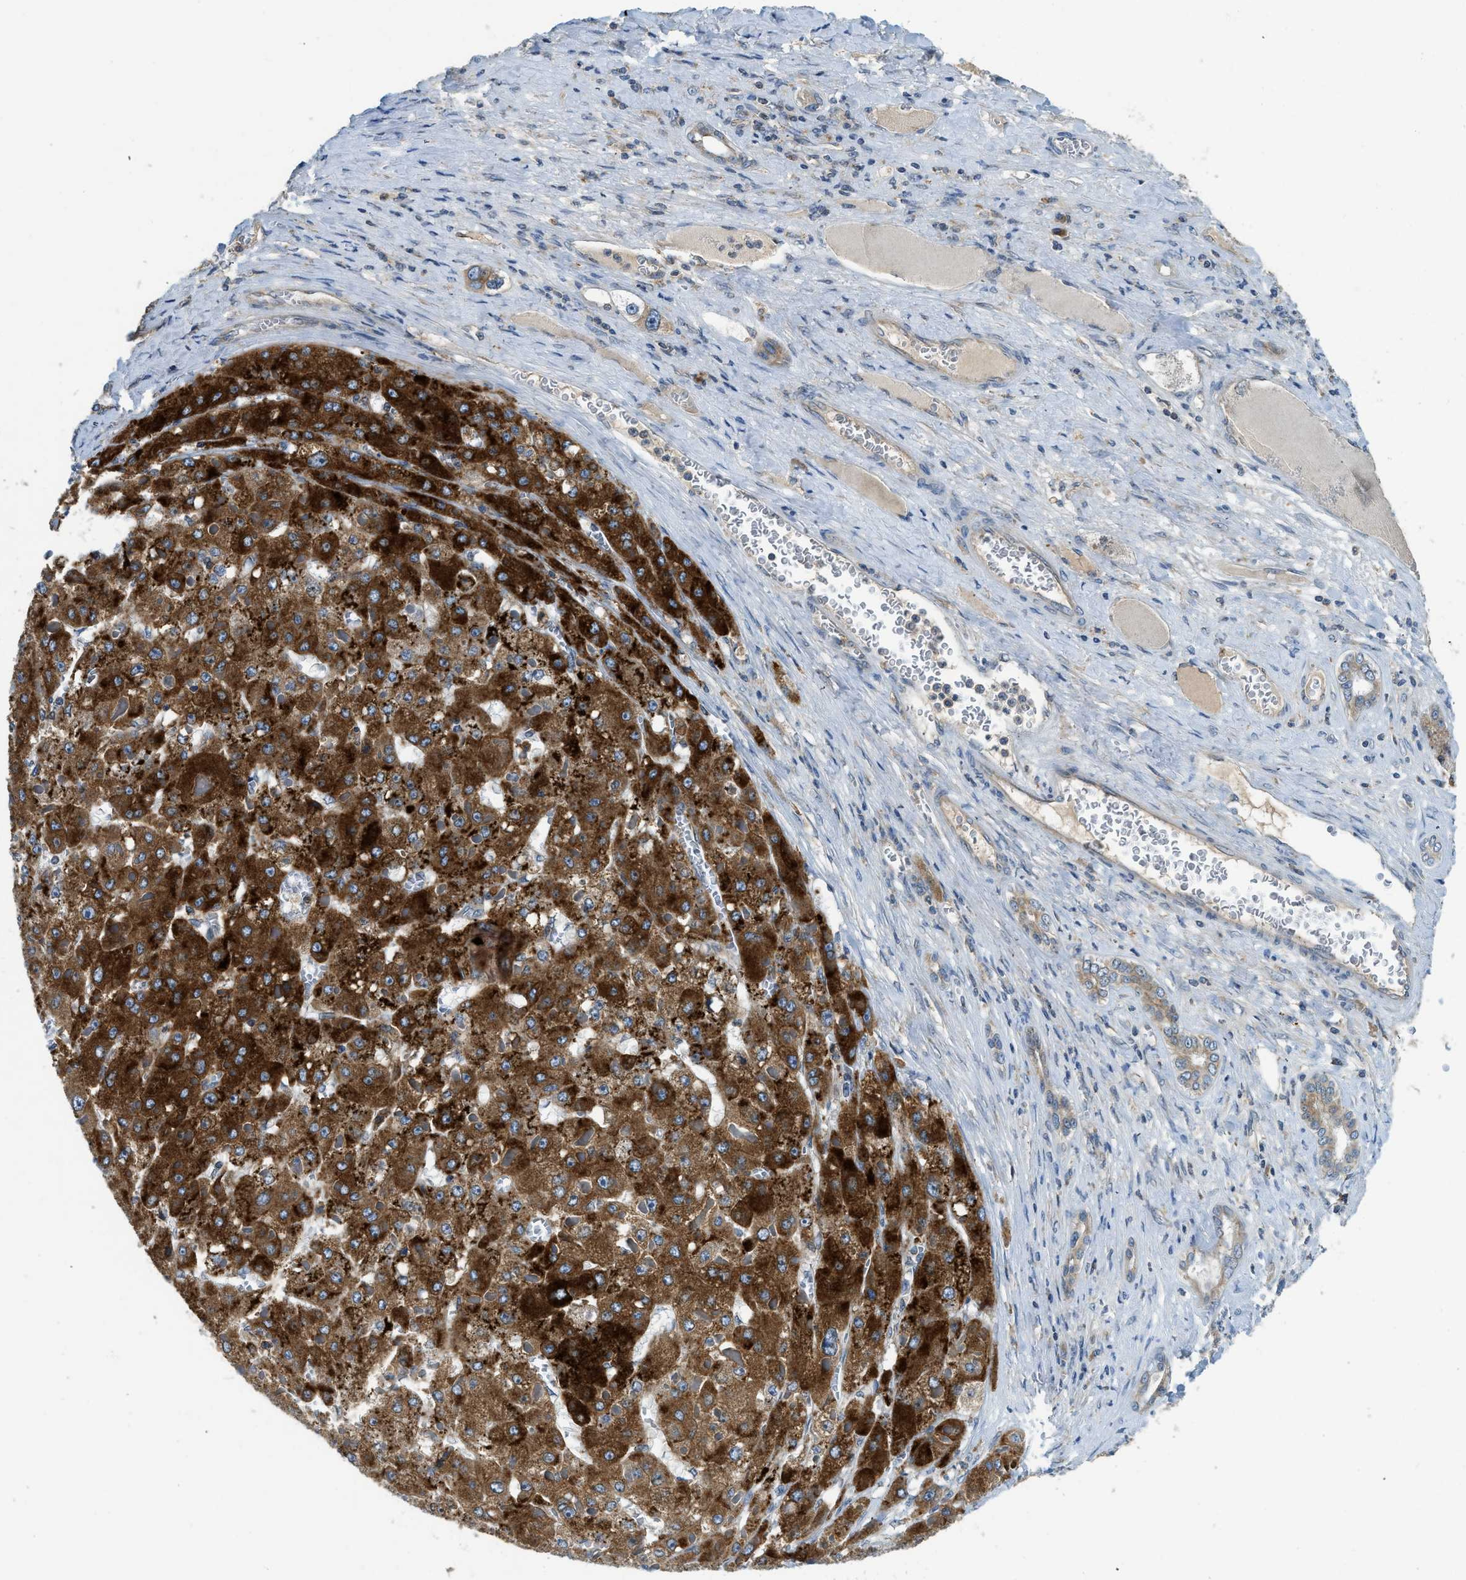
{"staining": {"intensity": "strong", "quantity": ">75%", "location": "cytoplasmic/membranous"}, "tissue": "liver cancer", "cell_type": "Tumor cells", "image_type": "cancer", "snomed": [{"axis": "morphology", "description": "Carcinoma, Hepatocellular, NOS"}, {"axis": "topography", "description": "Liver"}], "caption": "This histopathology image reveals liver cancer stained with immunohistochemistry (IHC) to label a protein in brown. The cytoplasmic/membranous of tumor cells show strong positivity for the protein. Nuclei are counter-stained blue.", "gene": "BCAP31", "patient": {"sex": "female", "age": 73}}